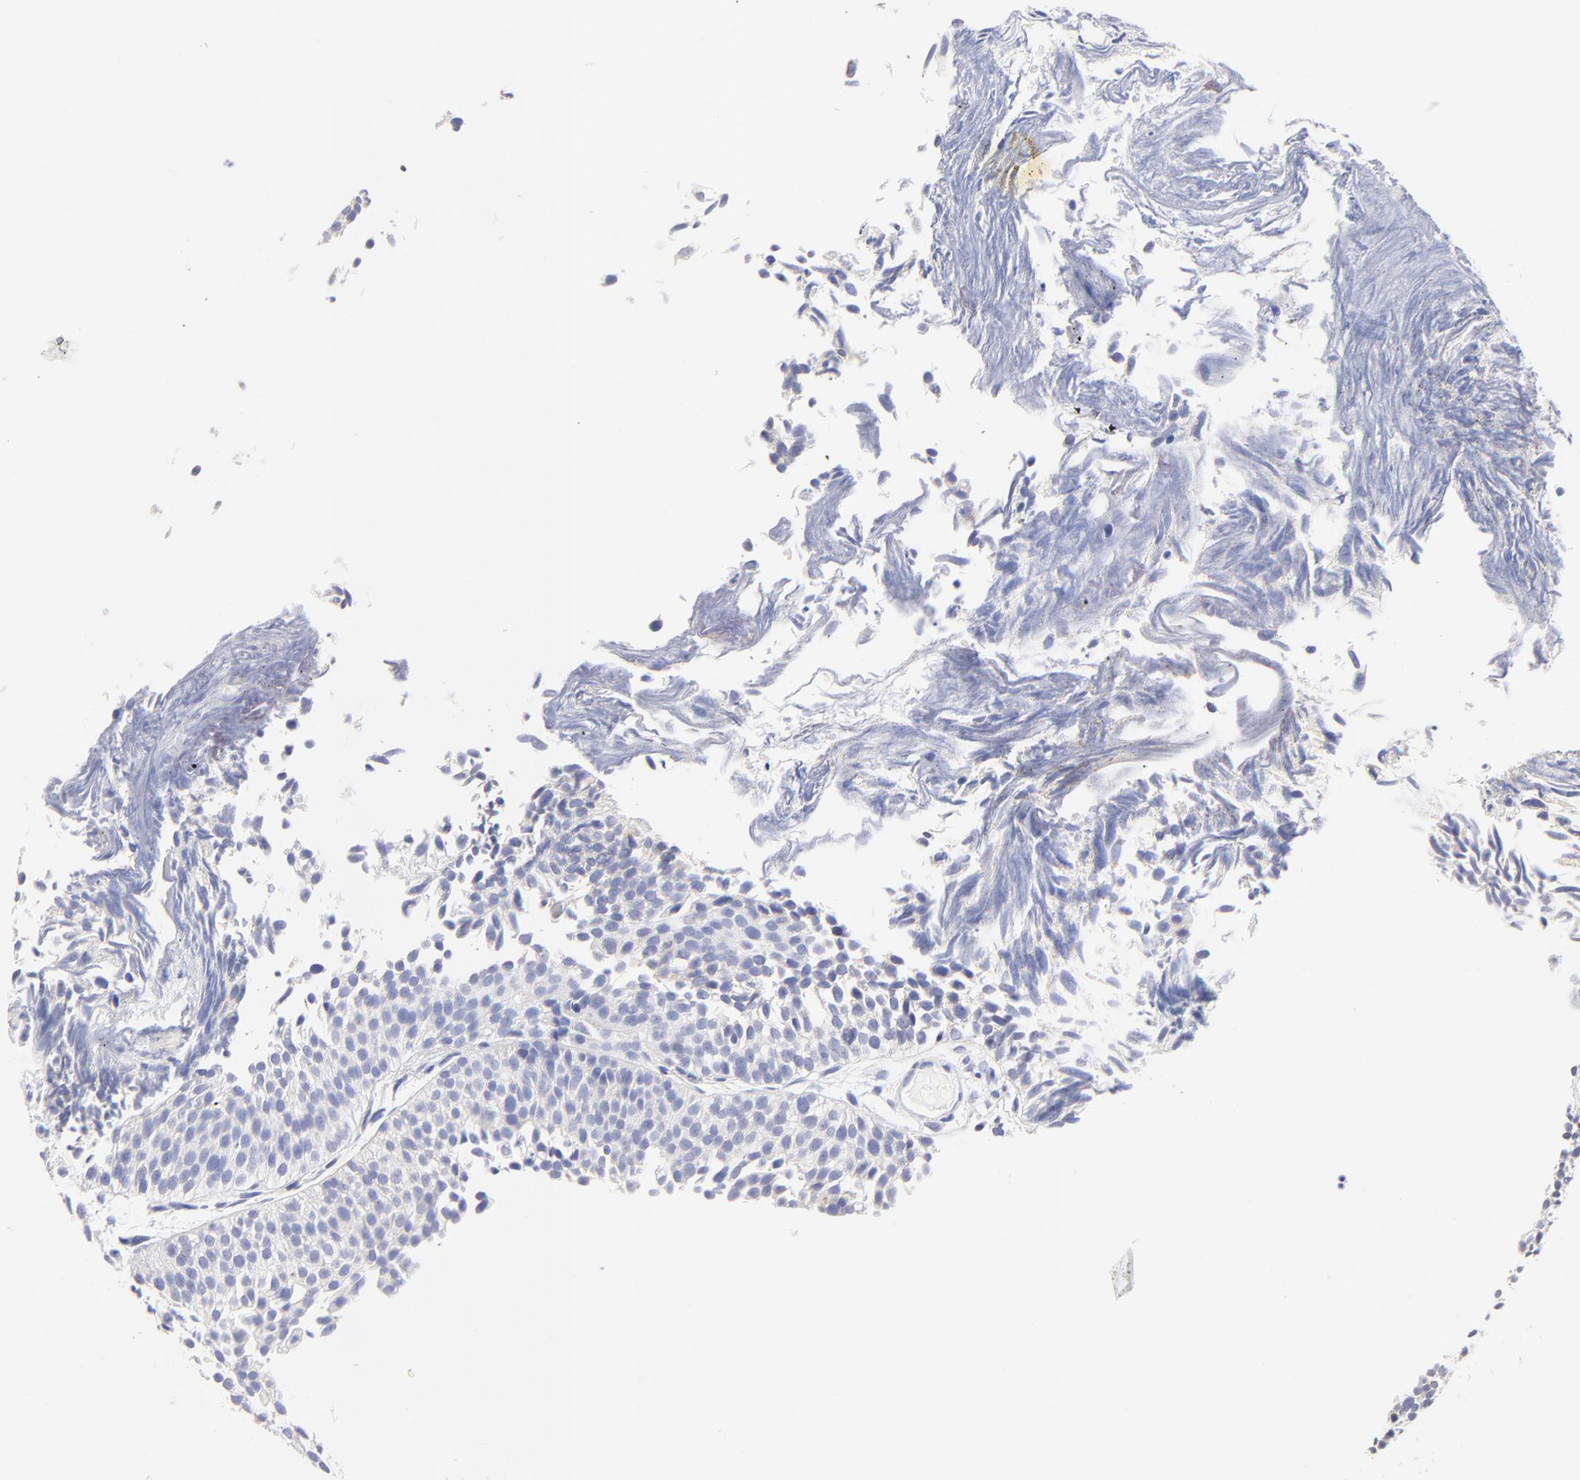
{"staining": {"intensity": "negative", "quantity": "none", "location": "none"}, "tissue": "urothelial cancer", "cell_type": "Tumor cells", "image_type": "cancer", "snomed": [{"axis": "morphology", "description": "Urothelial carcinoma, Low grade"}, {"axis": "topography", "description": "Urinary bladder"}], "caption": "A high-resolution photomicrograph shows immunohistochemistry (IHC) staining of urothelial cancer, which demonstrates no significant expression in tumor cells. The staining is performed using DAB (3,3'-diaminobenzidine) brown chromogen with nuclei counter-stained in using hematoxylin.", "gene": "EBP", "patient": {"sex": "male", "age": 84}}